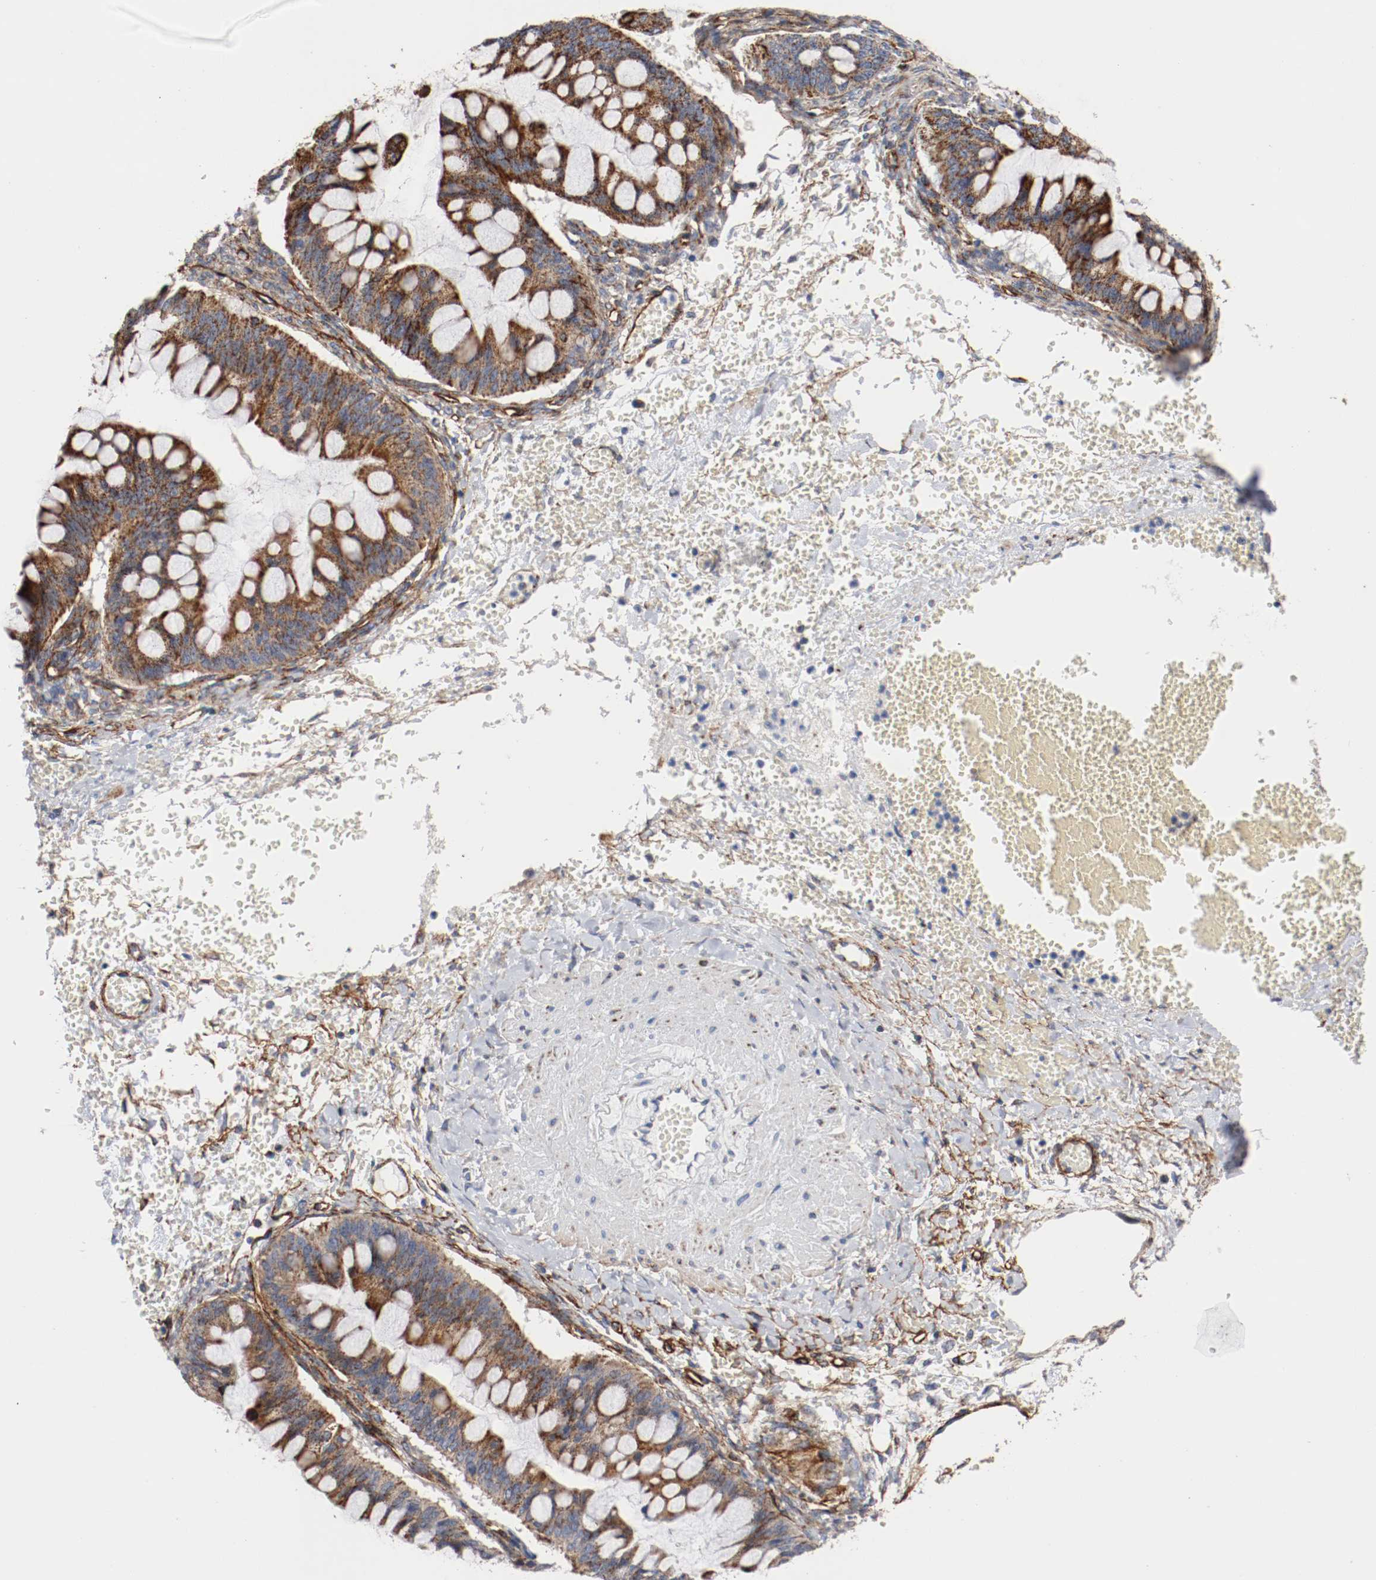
{"staining": {"intensity": "strong", "quantity": ">75%", "location": "cytoplasmic/membranous"}, "tissue": "ovarian cancer", "cell_type": "Tumor cells", "image_type": "cancer", "snomed": [{"axis": "morphology", "description": "Cystadenocarcinoma, mucinous, NOS"}, {"axis": "topography", "description": "Ovary"}], "caption": "Immunohistochemistry (DAB (3,3'-diaminobenzidine)) staining of ovarian cancer (mucinous cystadenocarcinoma) demonstrates strong cytoplasmic/membranous protein staining in about >75% of tumor cells.", "gene": "TUBD1", "patient": {"sex": "female", "age": 73}}